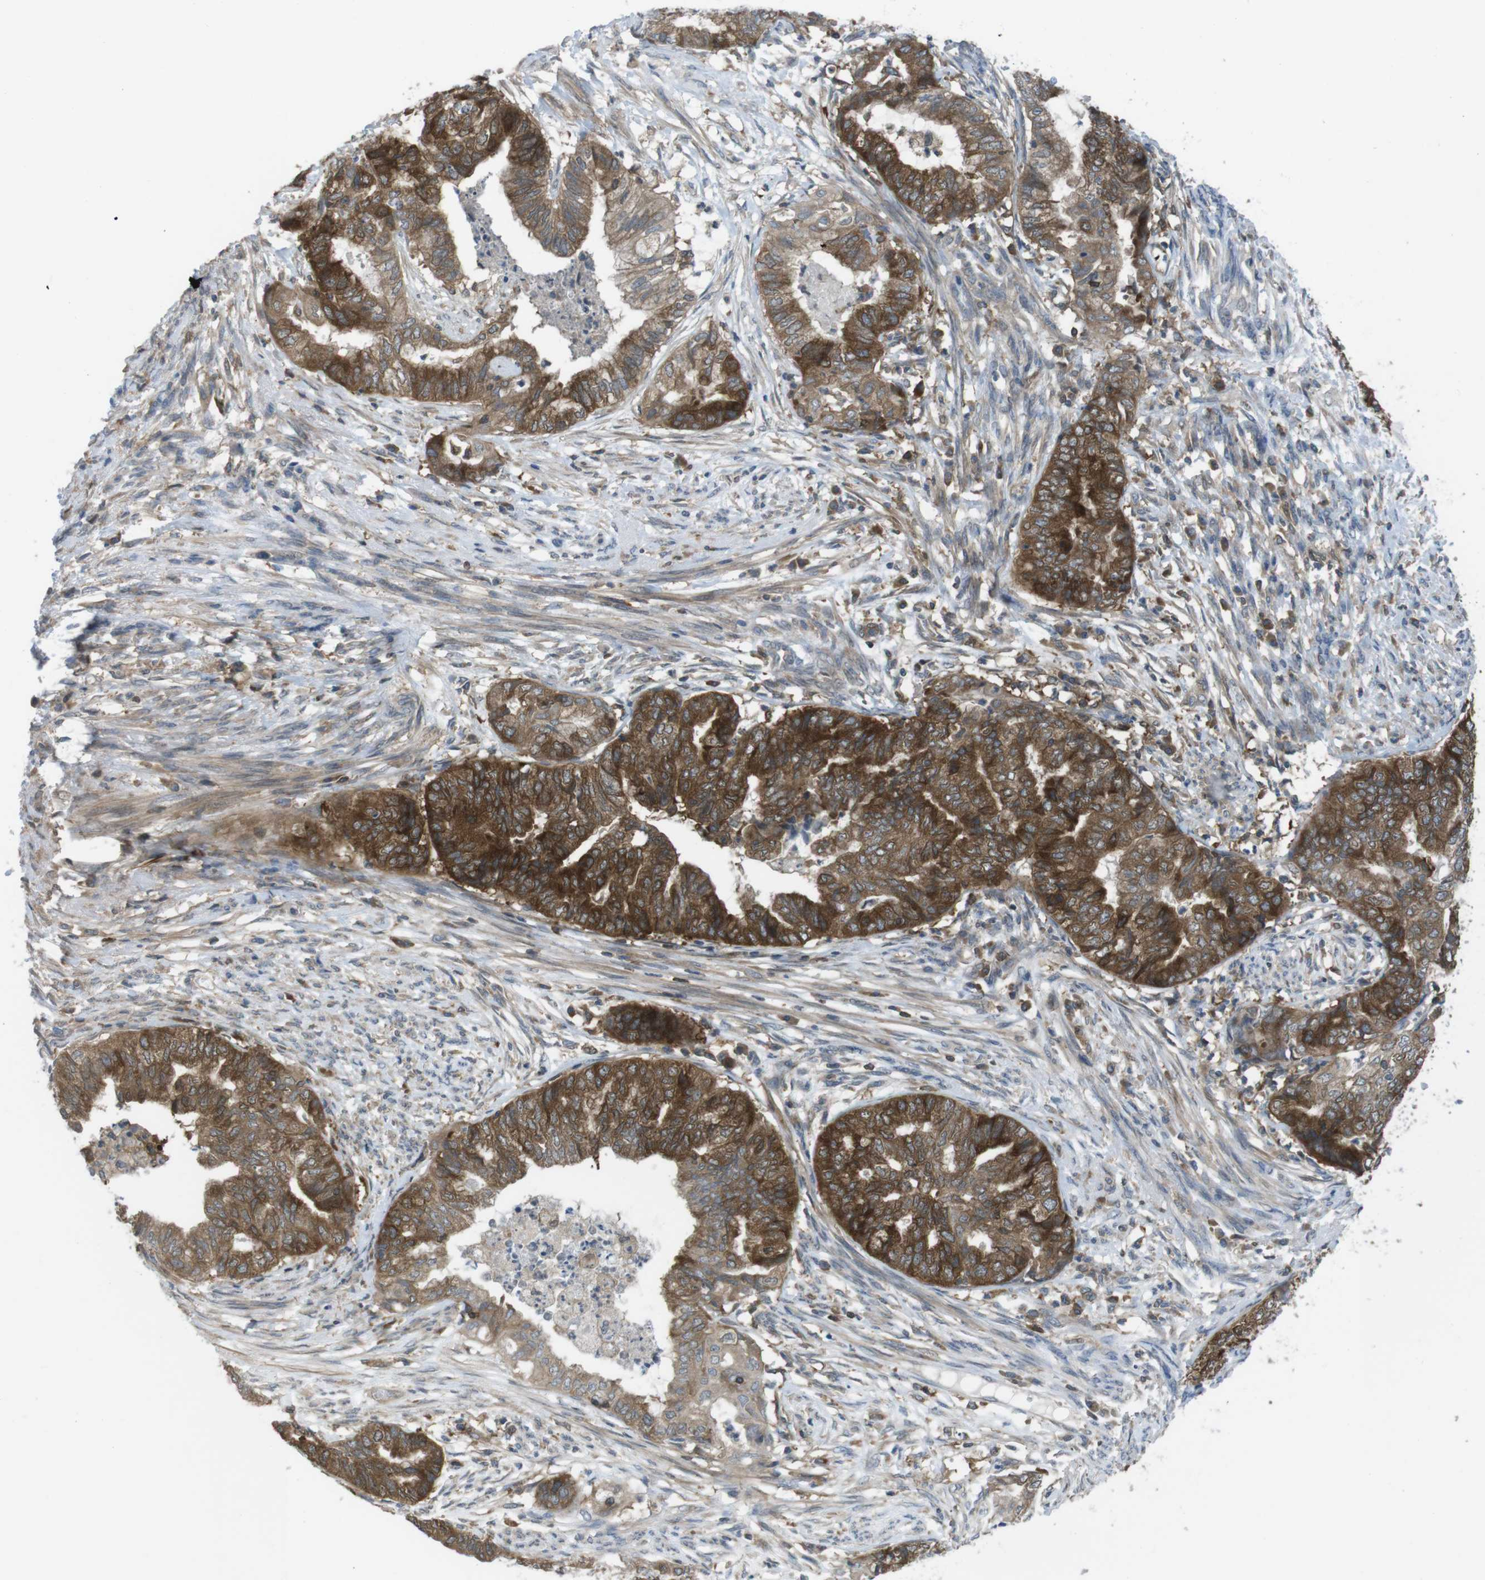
{"staining": {"intensity": "strong", "quantity": ">75%", "location": "cytoplasmic/membranous"}, "tissue": "endometrial cancer", "cell_type": "Tumor cells", "image_type": "cancer", "snomed": [{"axis": "morphology", "description": "Adenocarcinoma, NOS"}, {"axis": "topography", "description": "Endometrium"}], "caption": "Brown immunohistochemical staining in endometrial cancer (adenocarcinoma) displays strong cytoplasmic/membranous expression in about >75% of tumor cells.", "gene": "MTHFD1", "patient": {"sex": "female", "age": 79}}